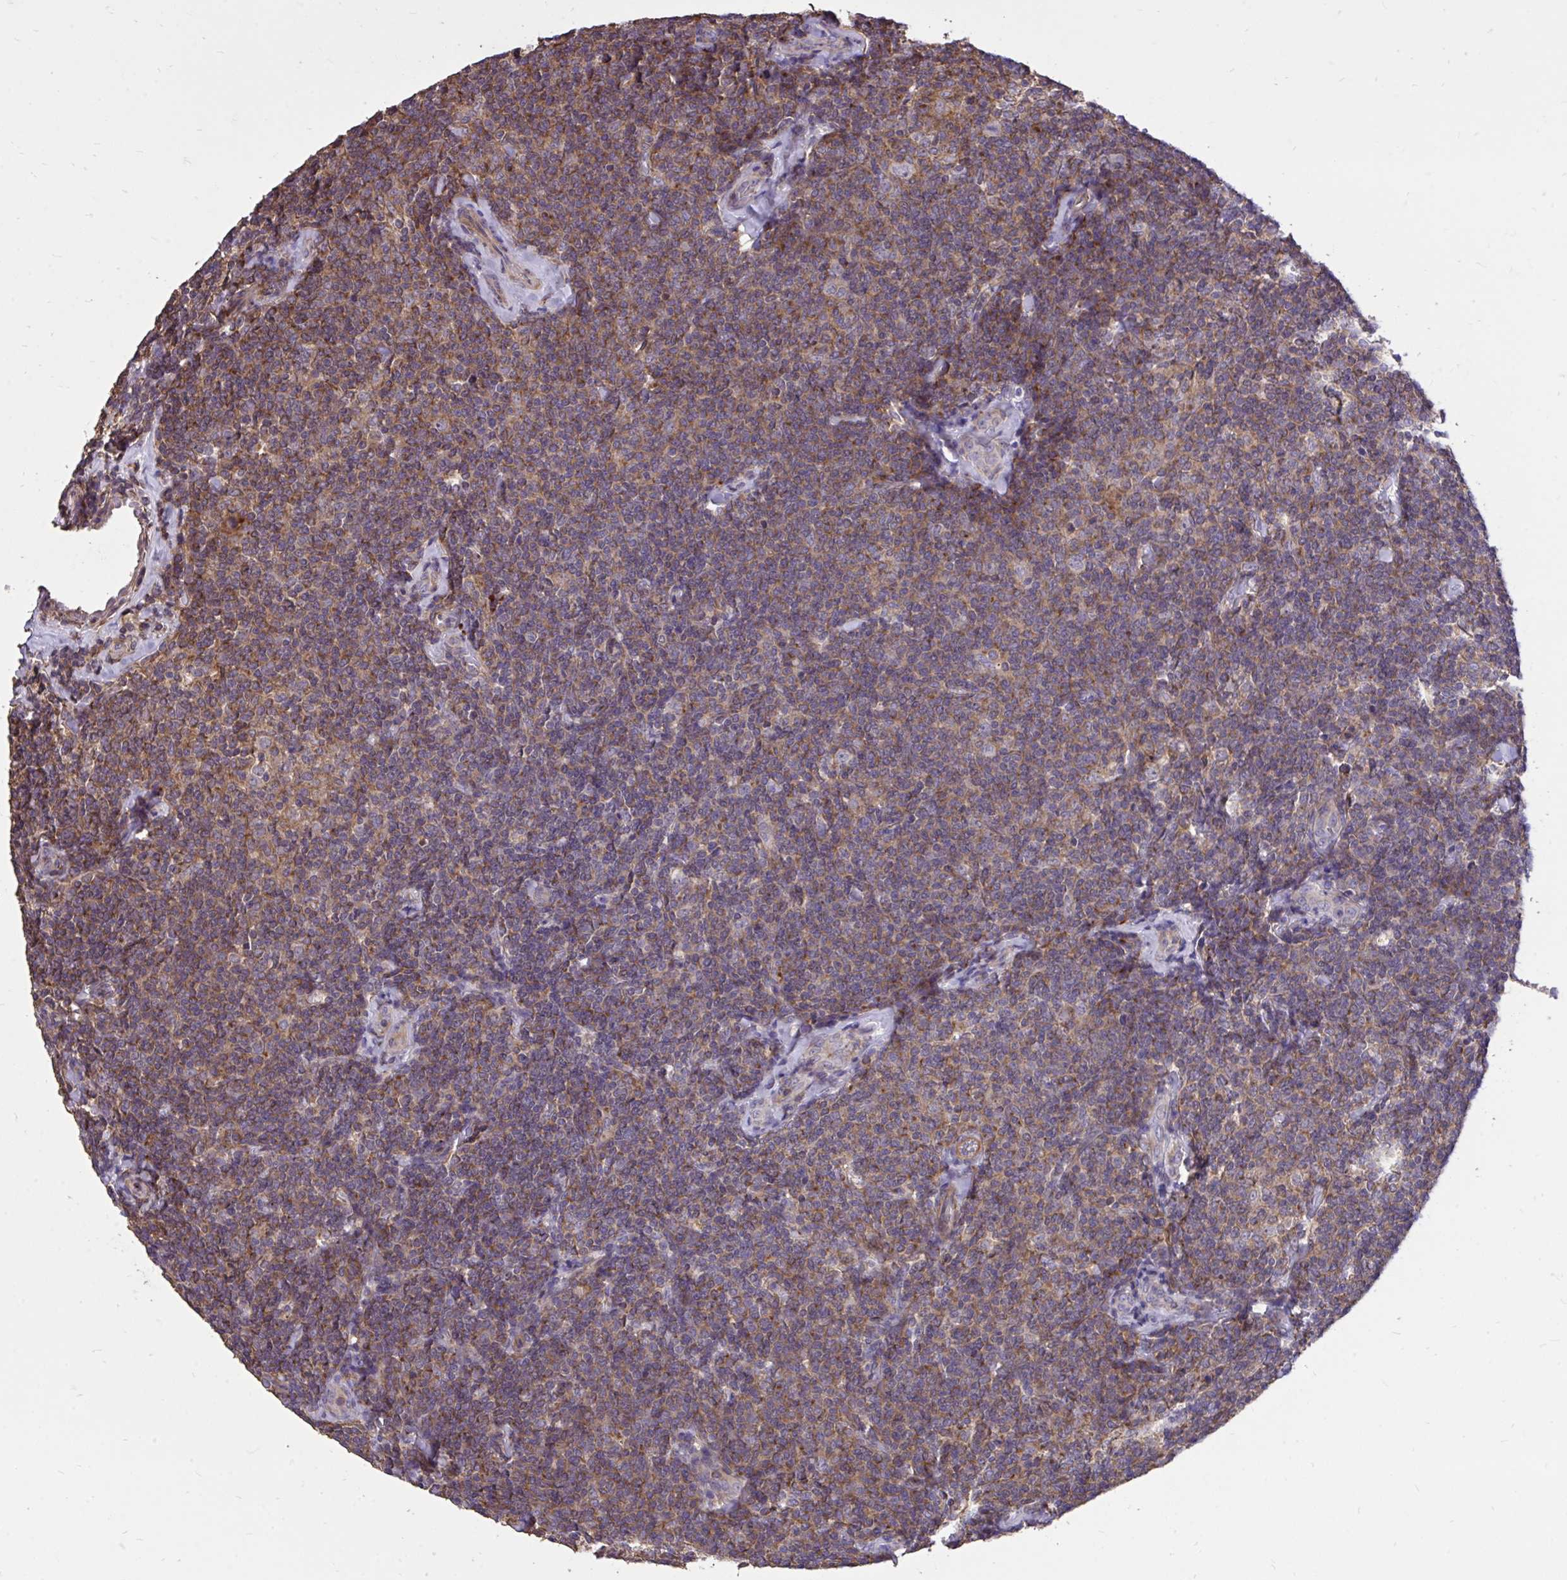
{"staining": {"intensity": "moderate", "quantity": "25%-75%", "location": "cytoplasmic/membranous"}, "tissue": "lymphoma", "cell_type": "Tumor cells", "image_type": "cancer", "snomed": [{"axis": "morphology", "description": "Malignant lymphoma, non-Hodgkin's type, Low grade"}, {"axis": "topography", "description": "Lymph node"}], "caption": "The image displays immunohistochemical staining of lymphoma. There is moderate cytoplasmic/membranous positivity is present in about 25%-75% of tumor cells. (Stains: DAB in brown, nuclei in blue, Microscopy: brightfield microscopy at high magnification).", "gene": "IGFL2", "patient": {"sex": "female", "age": 56}}